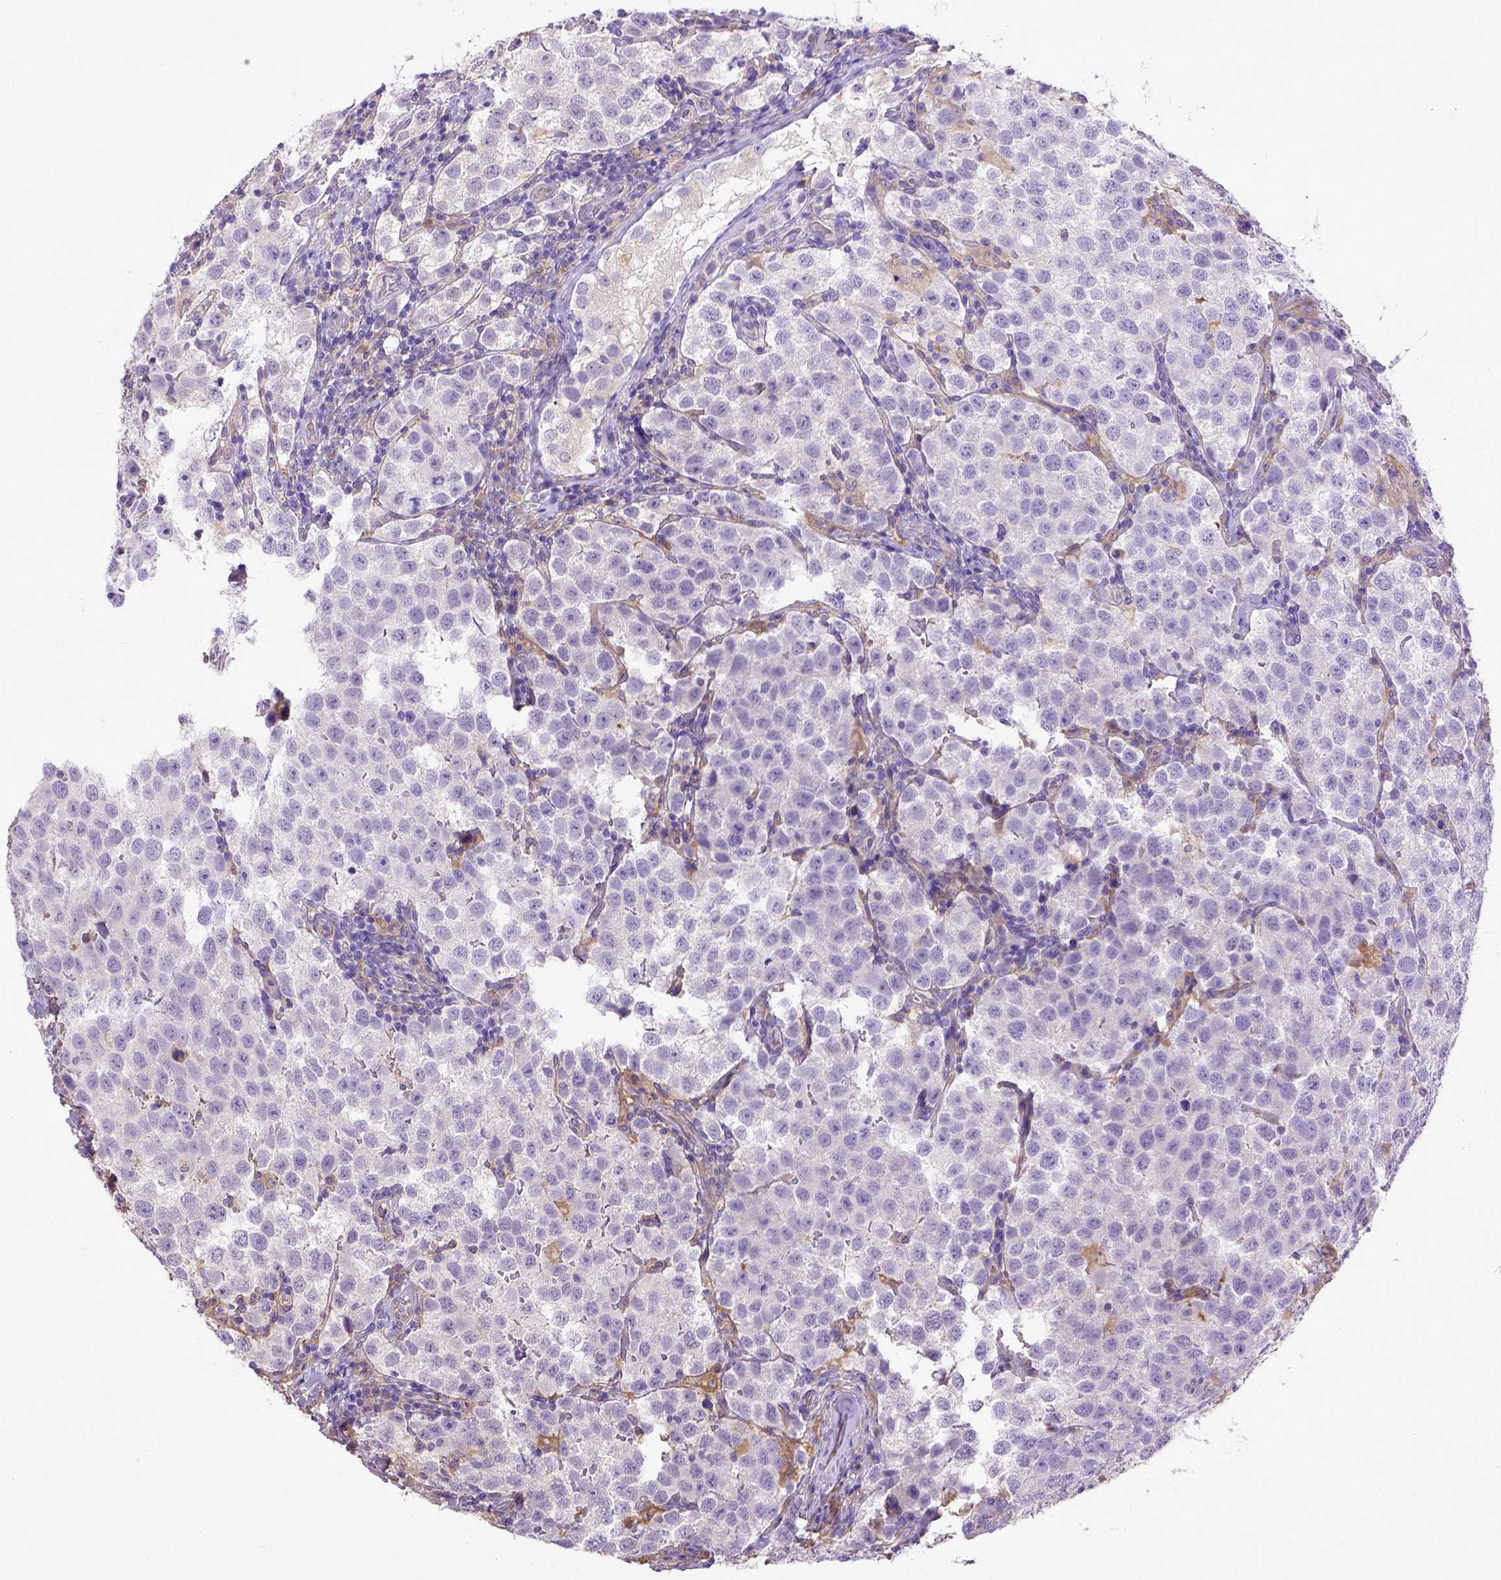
{"staining": {"intensity": "negative", "quantity": "none", "location": "none"}, "tissue": "testis cancer", "cell_type": "Tumor cells", "image_type": "cancer", "snomed": [{"axis": "morphology", "description": "Seminoma, NOS"}, {"axis": "topography", "description": "Testis"}], "caption": "DAB immunohistochemical staining of seminoma (testis) displays no significant staining in tumor cells.", "gene": "DEPDC1B", "patient": {"sex": "male", "age": 37}}